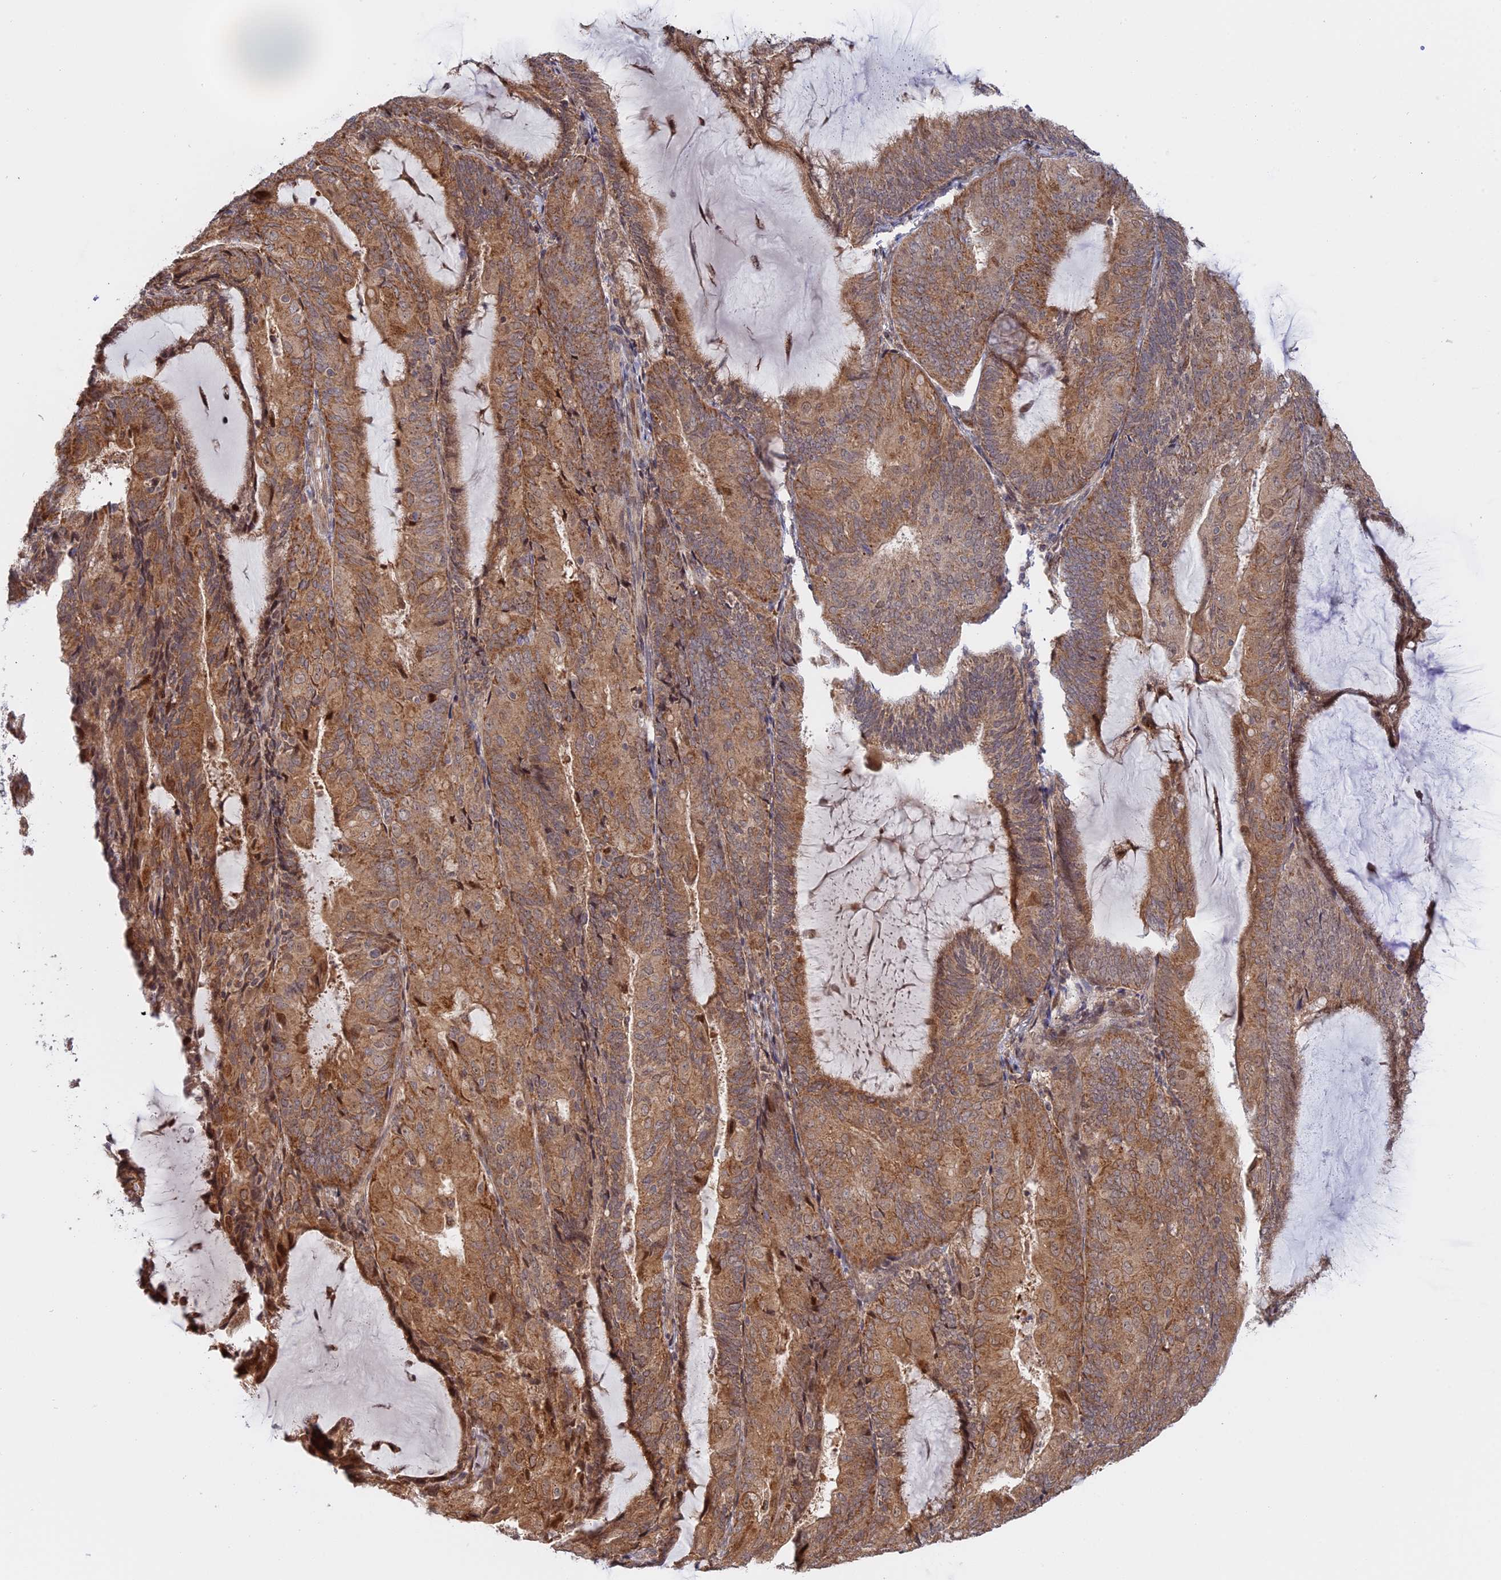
{"staining": {"intensity": "moderate", "quantity": ">75%", "location": "cytoplasmic/membranous"}, "tissue": "endometrial cancer", "cell_type": "Tumor cells", "image_type": "cancer", "snomed": [{"axis": "morphology", "description": "Adenocarcinoma, NOS"}, {"axis": "topography", "description": "Endometrium"}], "caption": "This image shows immunohistochemistry (IHC) staining of endometrial adenocarcinoma, with medium moderate cytoplasmic/membranous staining in approximately >75% of tumor cells.", "gene": "GSKIP", "patient": {"sex": "female", "age": 81}}